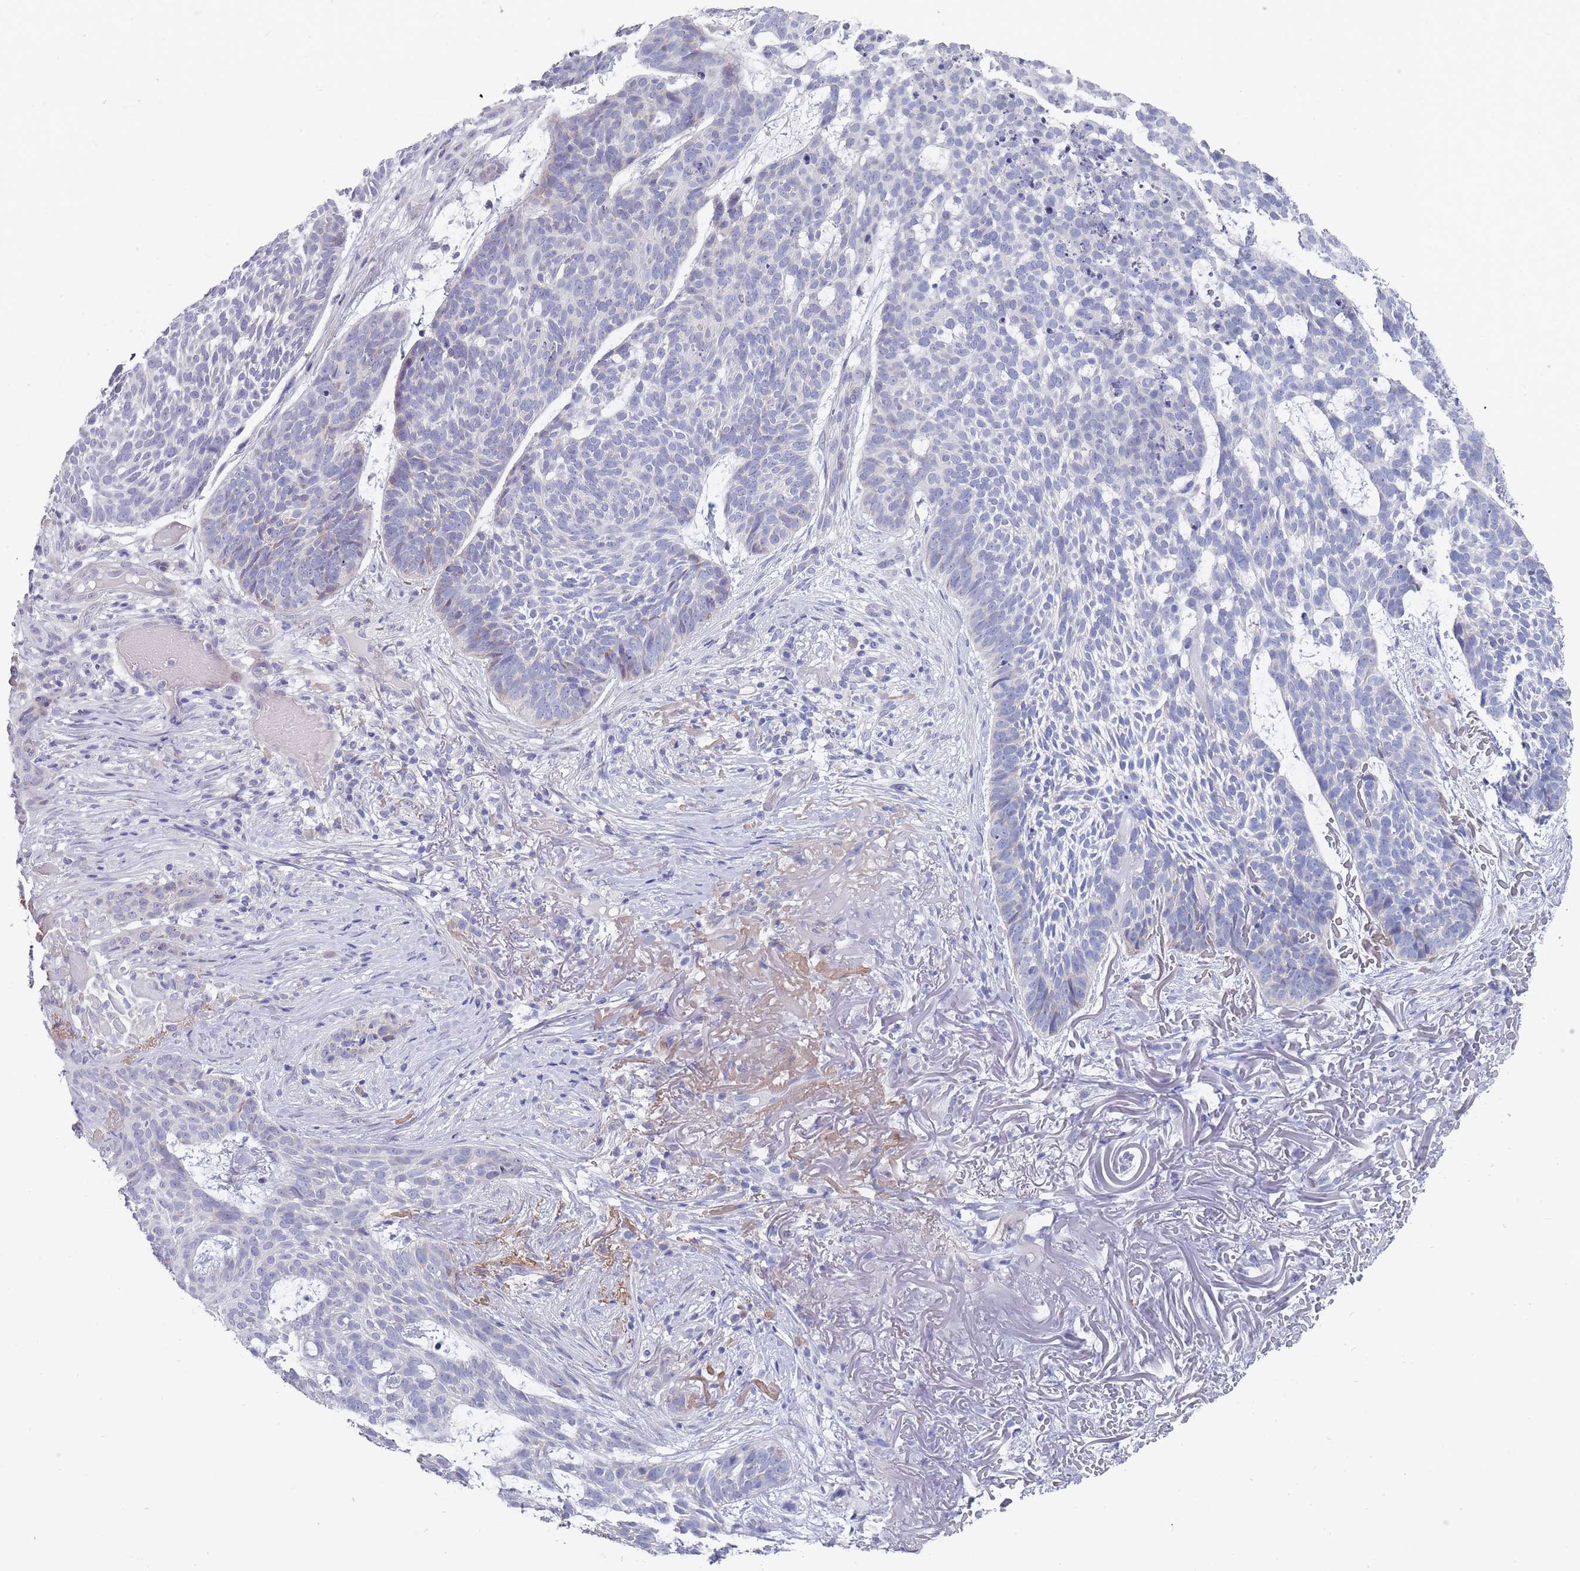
{"staining": {"intensity": "negative", "quantity": "none", "location": "none"}, "tissue": "skin cancer", "cell_type": "Tumor cells", "image_type": "cancer", "snomed": [{"axis": "morphology", "description": "Basal cell carcinoma"}, {"axis": "topography", "description": "Skin"}], "caption": "Image shows no significant protein staining in tumor cells of basal cell carcinoma (skin).", "gene": "PIGU", "patient": {"sex": "female", "age": 89}}